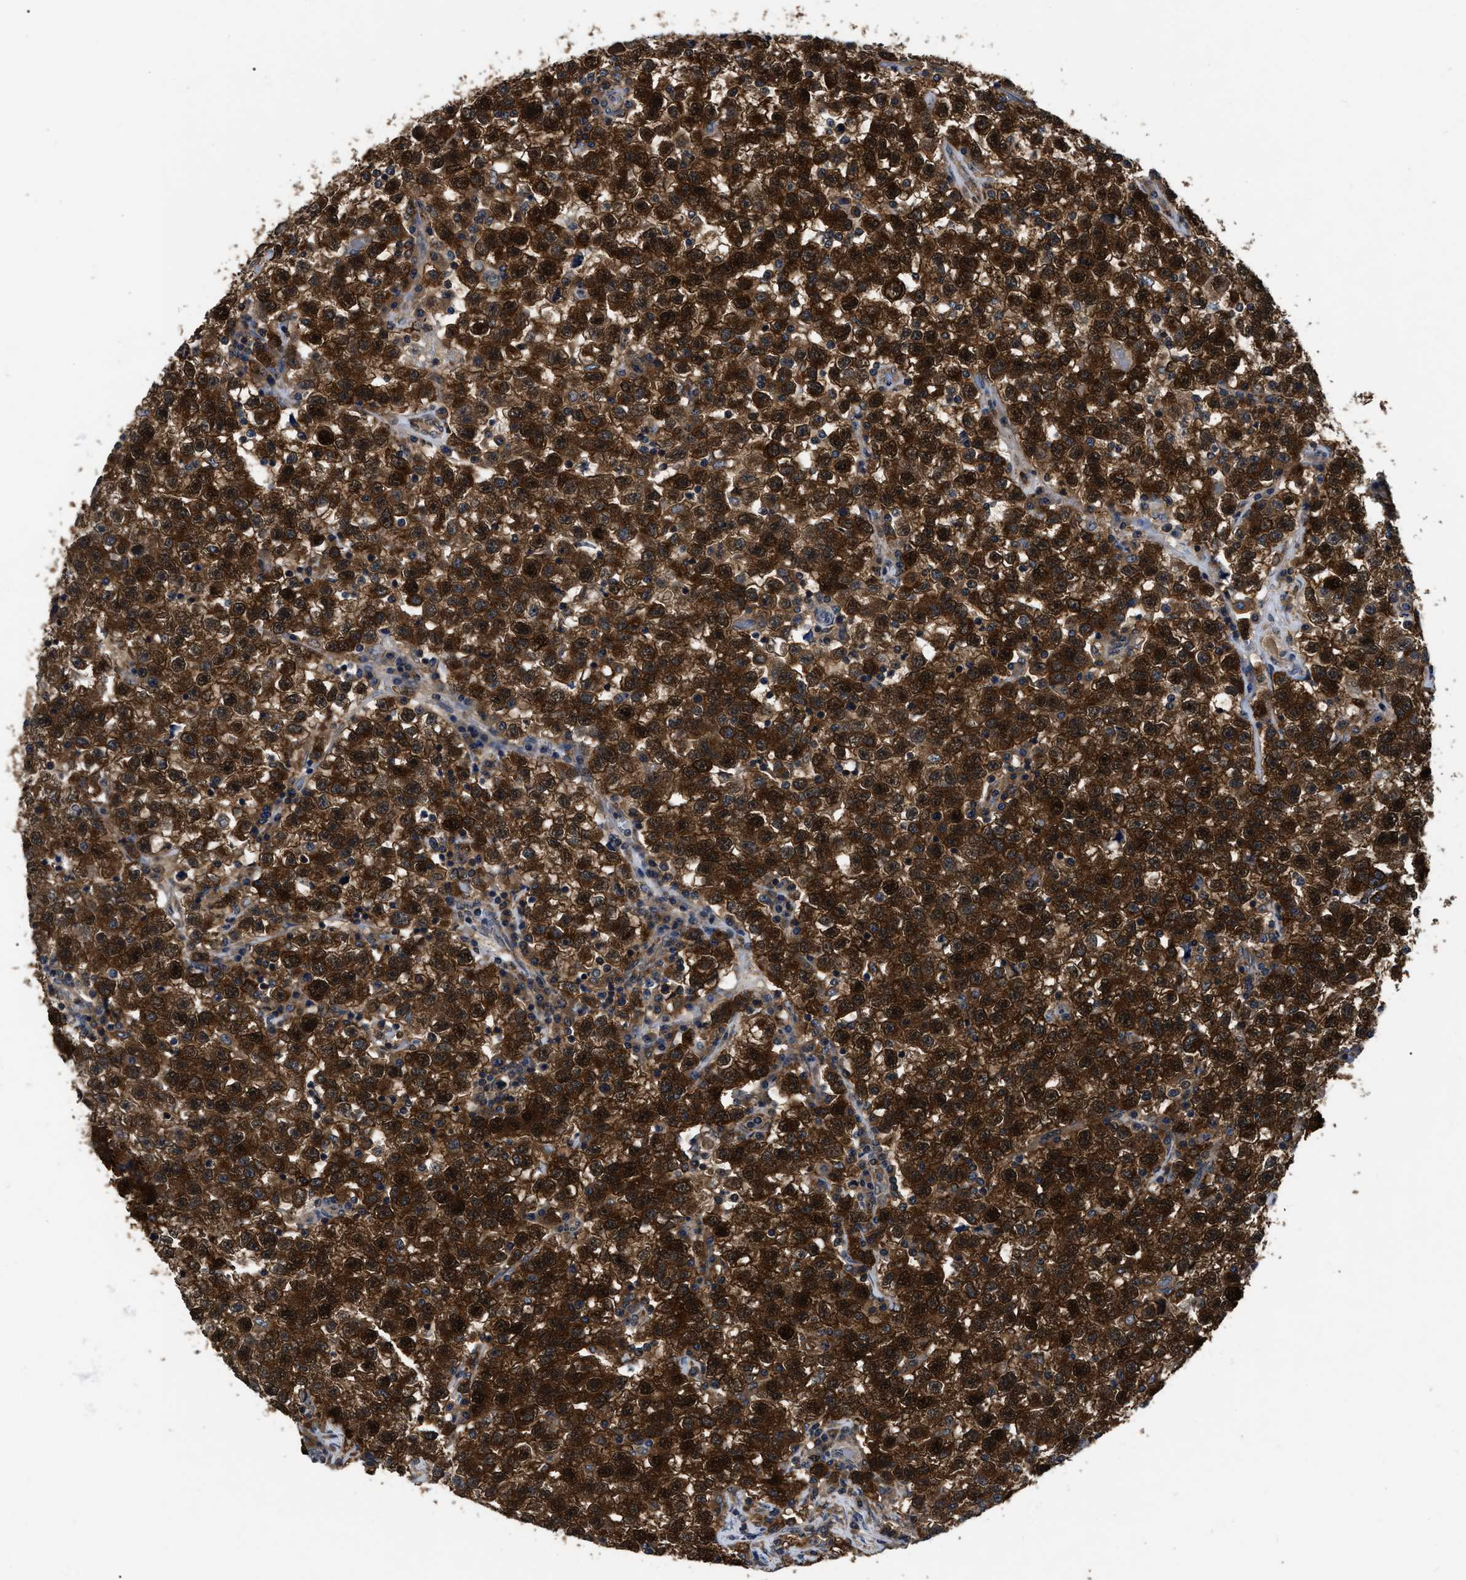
{"staining": {"intensity": "strong", "quantity": ">75%", "location": "cytoplasmic/membranous,nuclear"}, "tissue": "testis cancer", "cell_type": "Tumor cells", "image_type": "cancer", "snomed": [{"axis": "morphology", "description": "Seminoma, NOS"}, {"axis": "topography", "description": "Testis"}], "caption": "Immunohistochemistry of testis cancer (seminoma) exhibits high levels of strong cytoplasmic/membranous and nuclear expression in approximately >75% of tumor cells.", "gene": "GET4", "patient": {"sex": "male", "age": 22}}